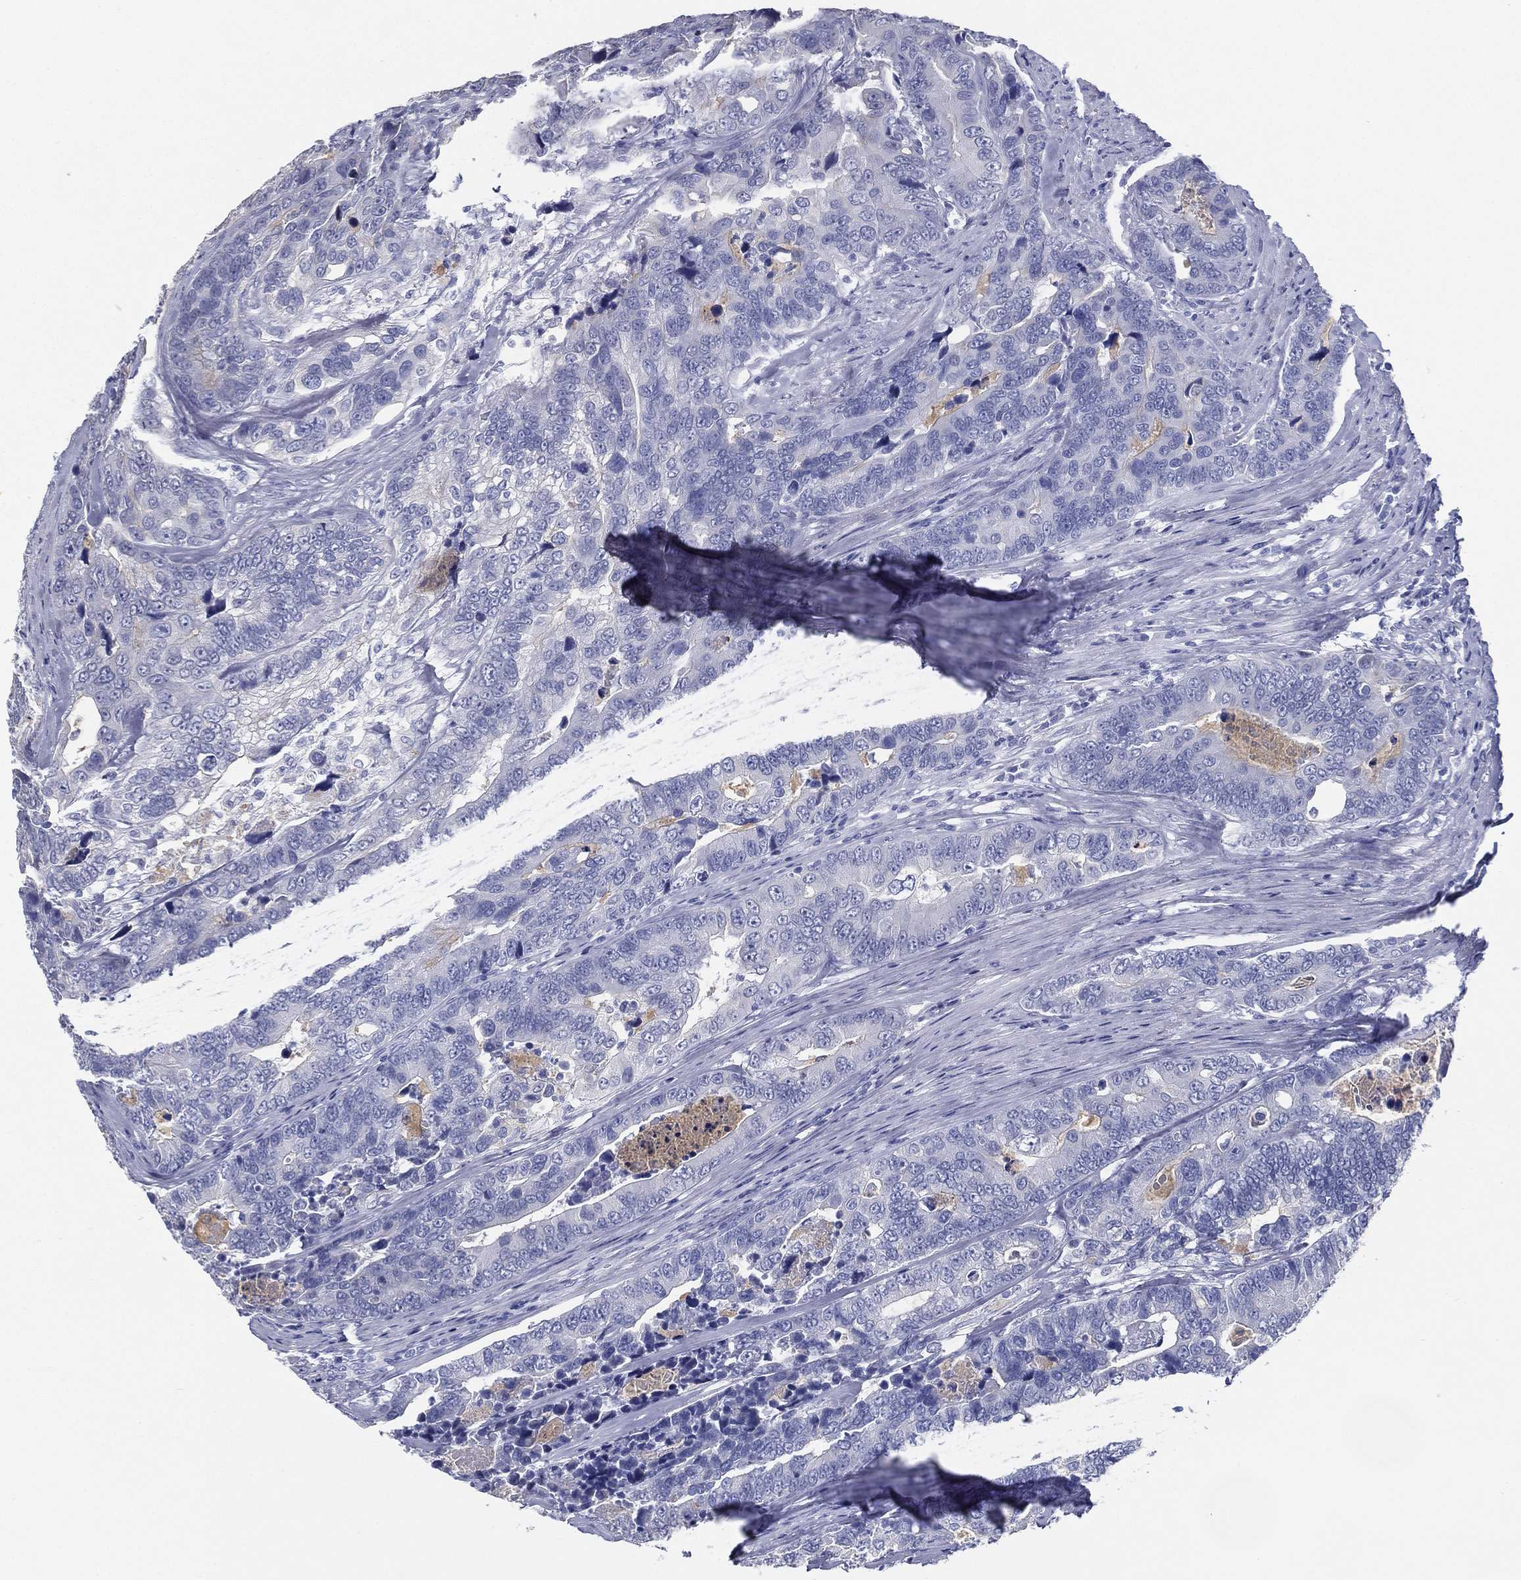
{"staining": {"intensity": "negative", "quantity": "none", "location": "none"}, "tissue": "colorectal cancer", "cell_type": "Tumor cells", "image_type": "cancer", "snomed": [{"axis": "morphology", "description": "Adenocarcinoma, NOS"}, {"axis": "topography", "description": "Colon"}], "caption": "Protein analysis of colorectal cancer (adenocarcinoma) reveals no significant expression in tumor cells.", "gene": "RSPH4A", "patient": {"sex": "female", "age": 72}}